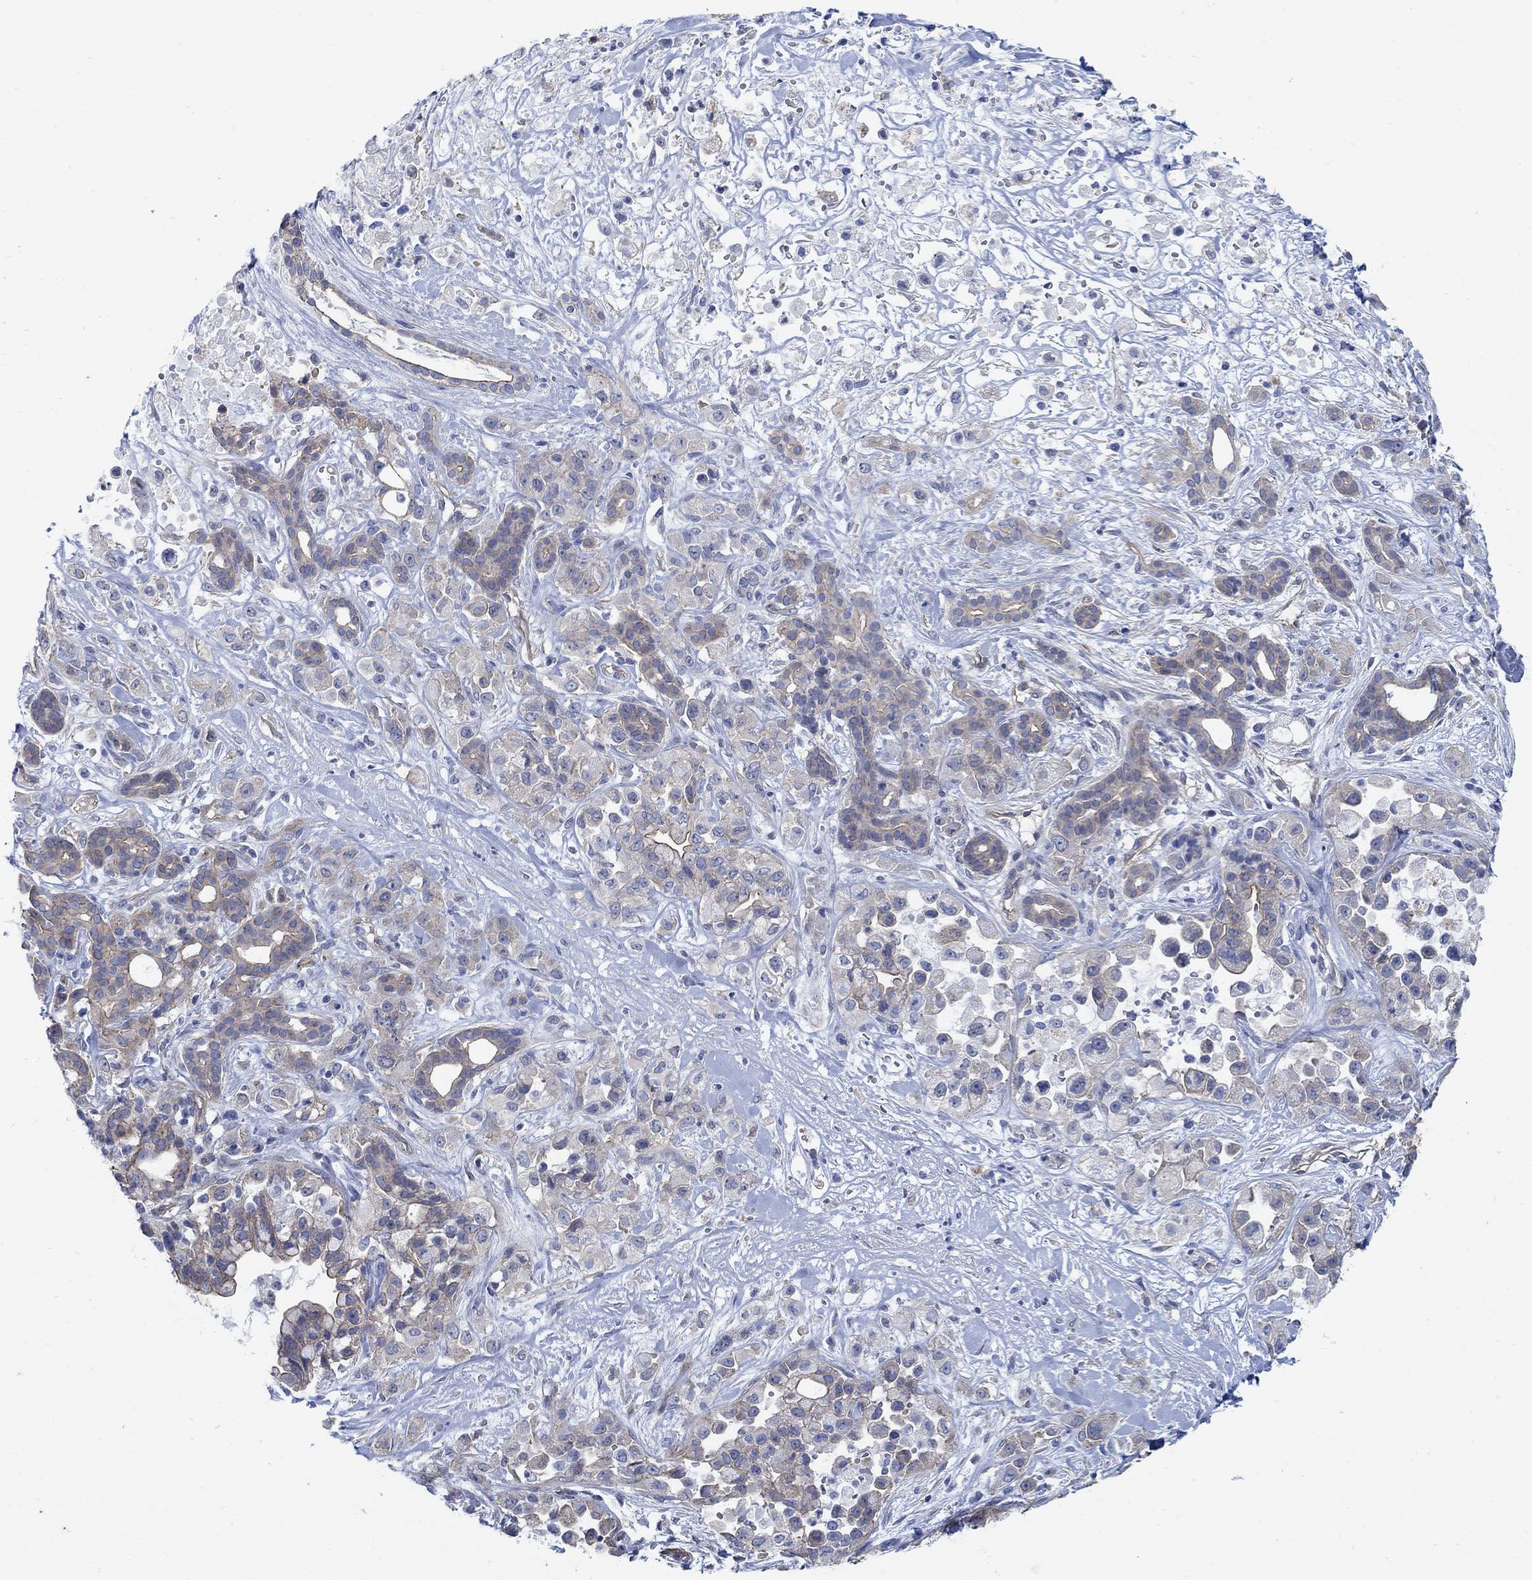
{"staining": {"intensity": "moderate", "quantity": "<25%", "location": "cytoplasmic/membranous"}, "tissue": "pancreatic cancer", "cell_type": "Tumor cells", "image_type": "cancer", "snomed": [{"axis": "morphology", "description": "Adenocarcinoma, NOS"}, {"axis": "topography", "description": "Pancreas"}], "caption": "High-power microscopy captured an immunohistochemistry histopathology image of pancreatic adenocarcinoma, revealing moderate cytoplasmic/membranous staining in about <25% of tumor cells. (brown staining indicates protein expression, while blue staining denotes nuclei).", "gene": "TMEM198", "patient": {"sex": "male", "age": 44}}